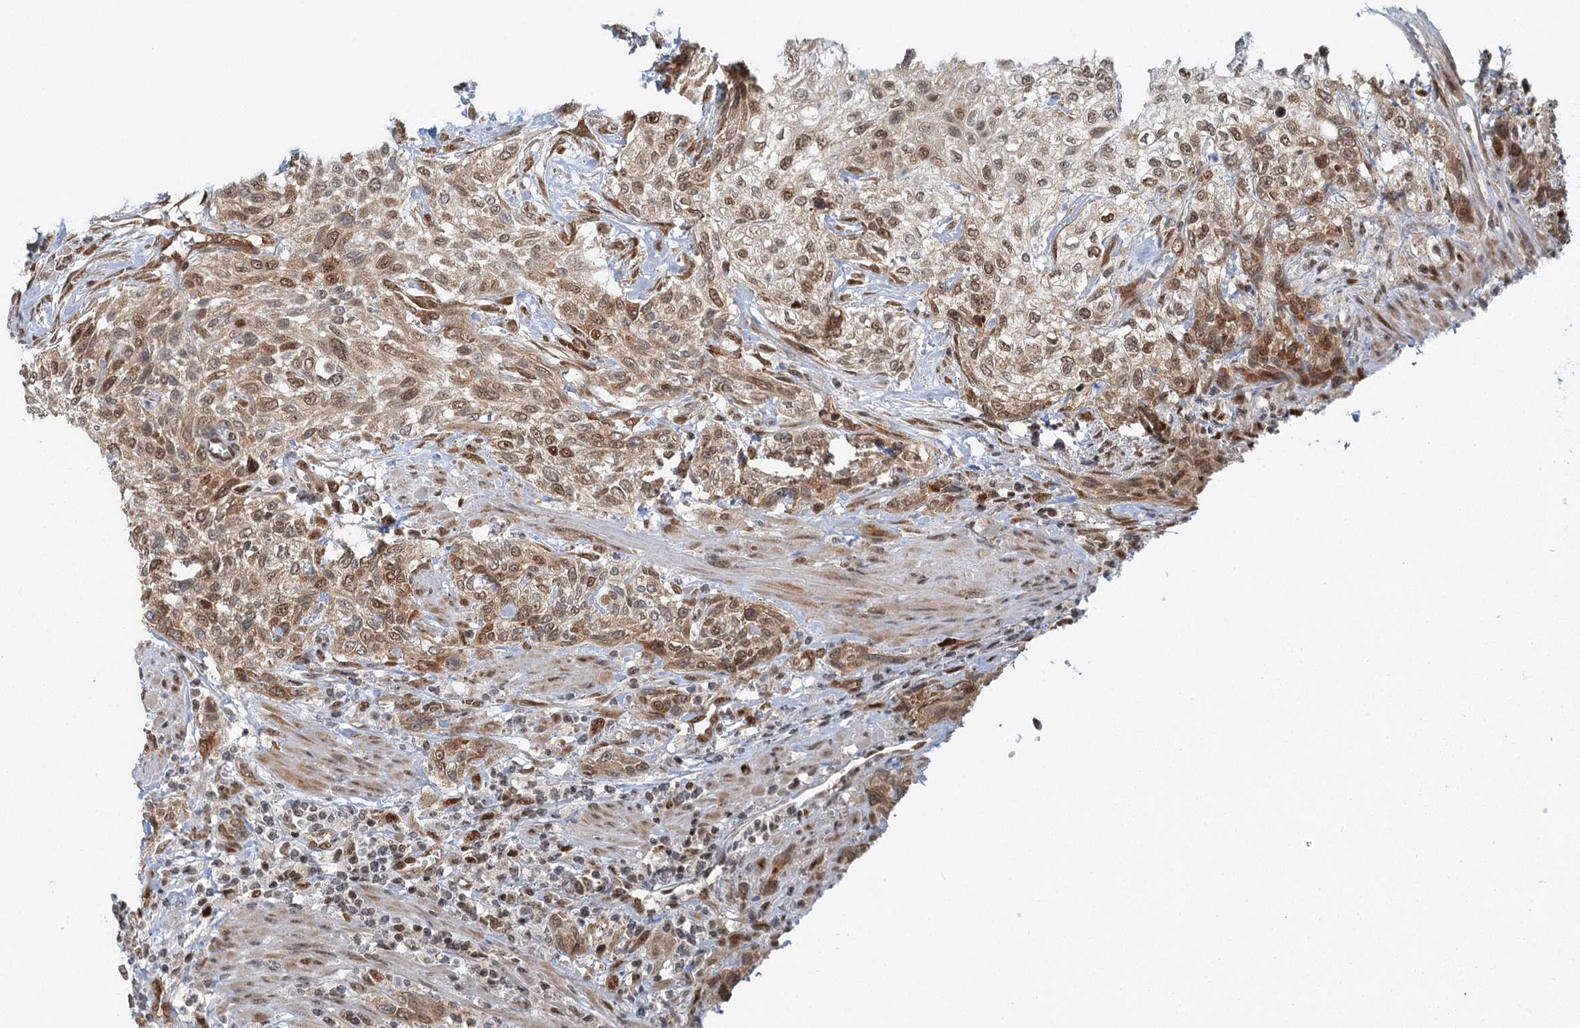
{"staining": {"intensity": "moderate", "quantity": ">75%", "location": "cytoplasmic/membranous,nuclear"}, "tissue": "urothelial cancer", "cell_type": "Tumor cells", "image_type": "cancer", "snomed": [{"axis": "morphology", "description": "Normal tissue, NOS"}, {"axis": "morphology", "description": "Urothelial carcinoma, NOS"}, {"axis": "topography", "description": "Urinary bladder"}, {"axis": "topography", "description": "Peripheral nerve tissue"}], "caption": "The photomicrograph demonstrates a brown stain indicating the presence of a protein in the cytoplasmic/membranous and nuclear of tumor cells in urothelial cancer. (Stains: DAB (3,3'-diaminobenzidine) in brown, nuclei in blue, Microscopy: brightfield microscopy at high magnification).", "gene": "GPATCH11", "patient": {"sex": "male", "age": 35}}